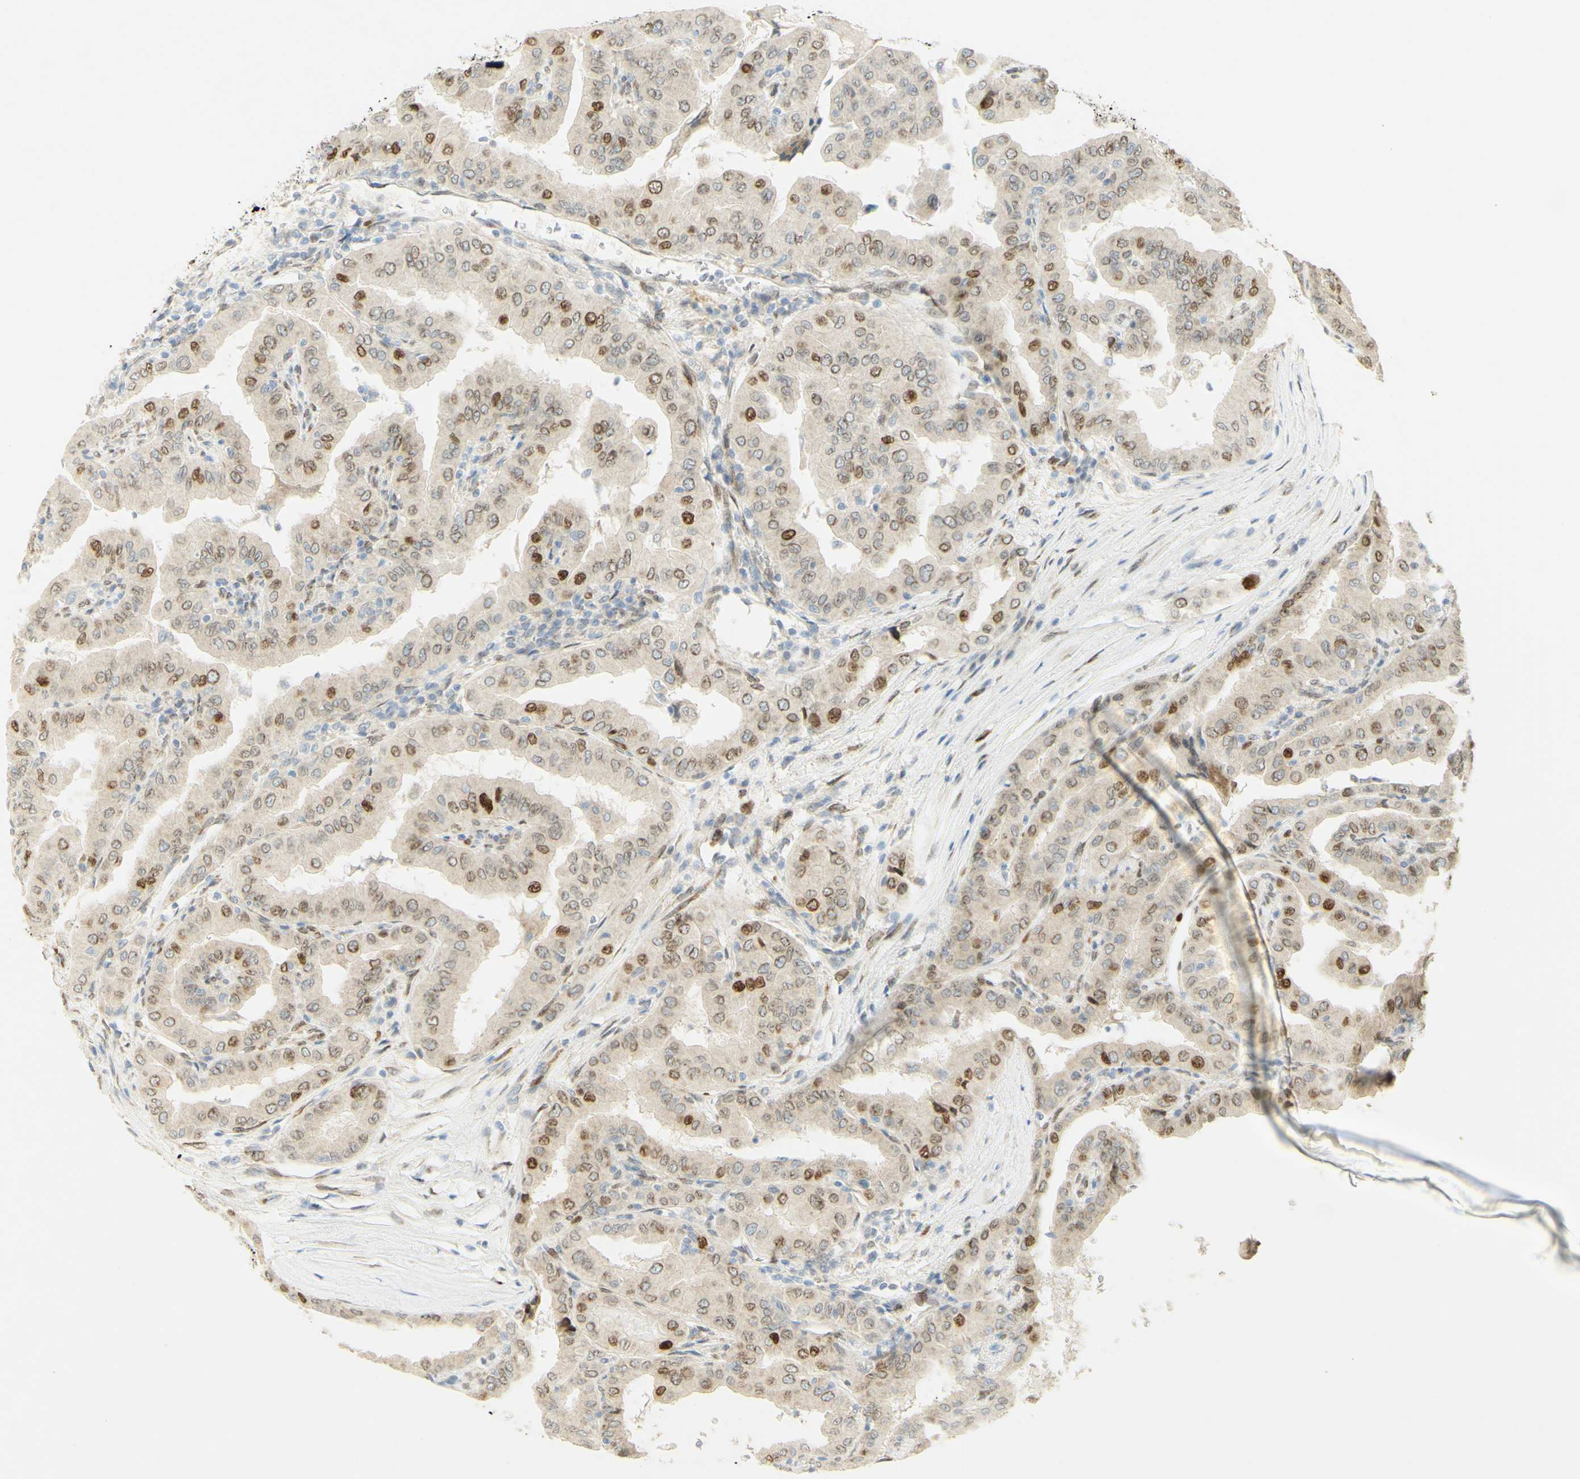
{"staining": {"intensity": "strong", "quantity": "25%-75%", "location": "nuclear"}, "tissue": "thyroid cancer", "cell_type": "Tumor cells", "image_type": "cancer", "snomed": [{"axis": "morphology", "description": "Papillary adenocarcinoma, NOS"}, {"axis": "topography", "description": "Thyroid gland"}], "caption": "Immunohistochemistry (IHC) histopathology image of neoplastic tissue: human thyroid cancer stained using IHC reveals high levels of strong protein expression localized specifically in the nuclear of tumor cells, appearing as a nuclear brown color.", "gene": "E2F1", "patient": {"sex": "male", "age": 33}}